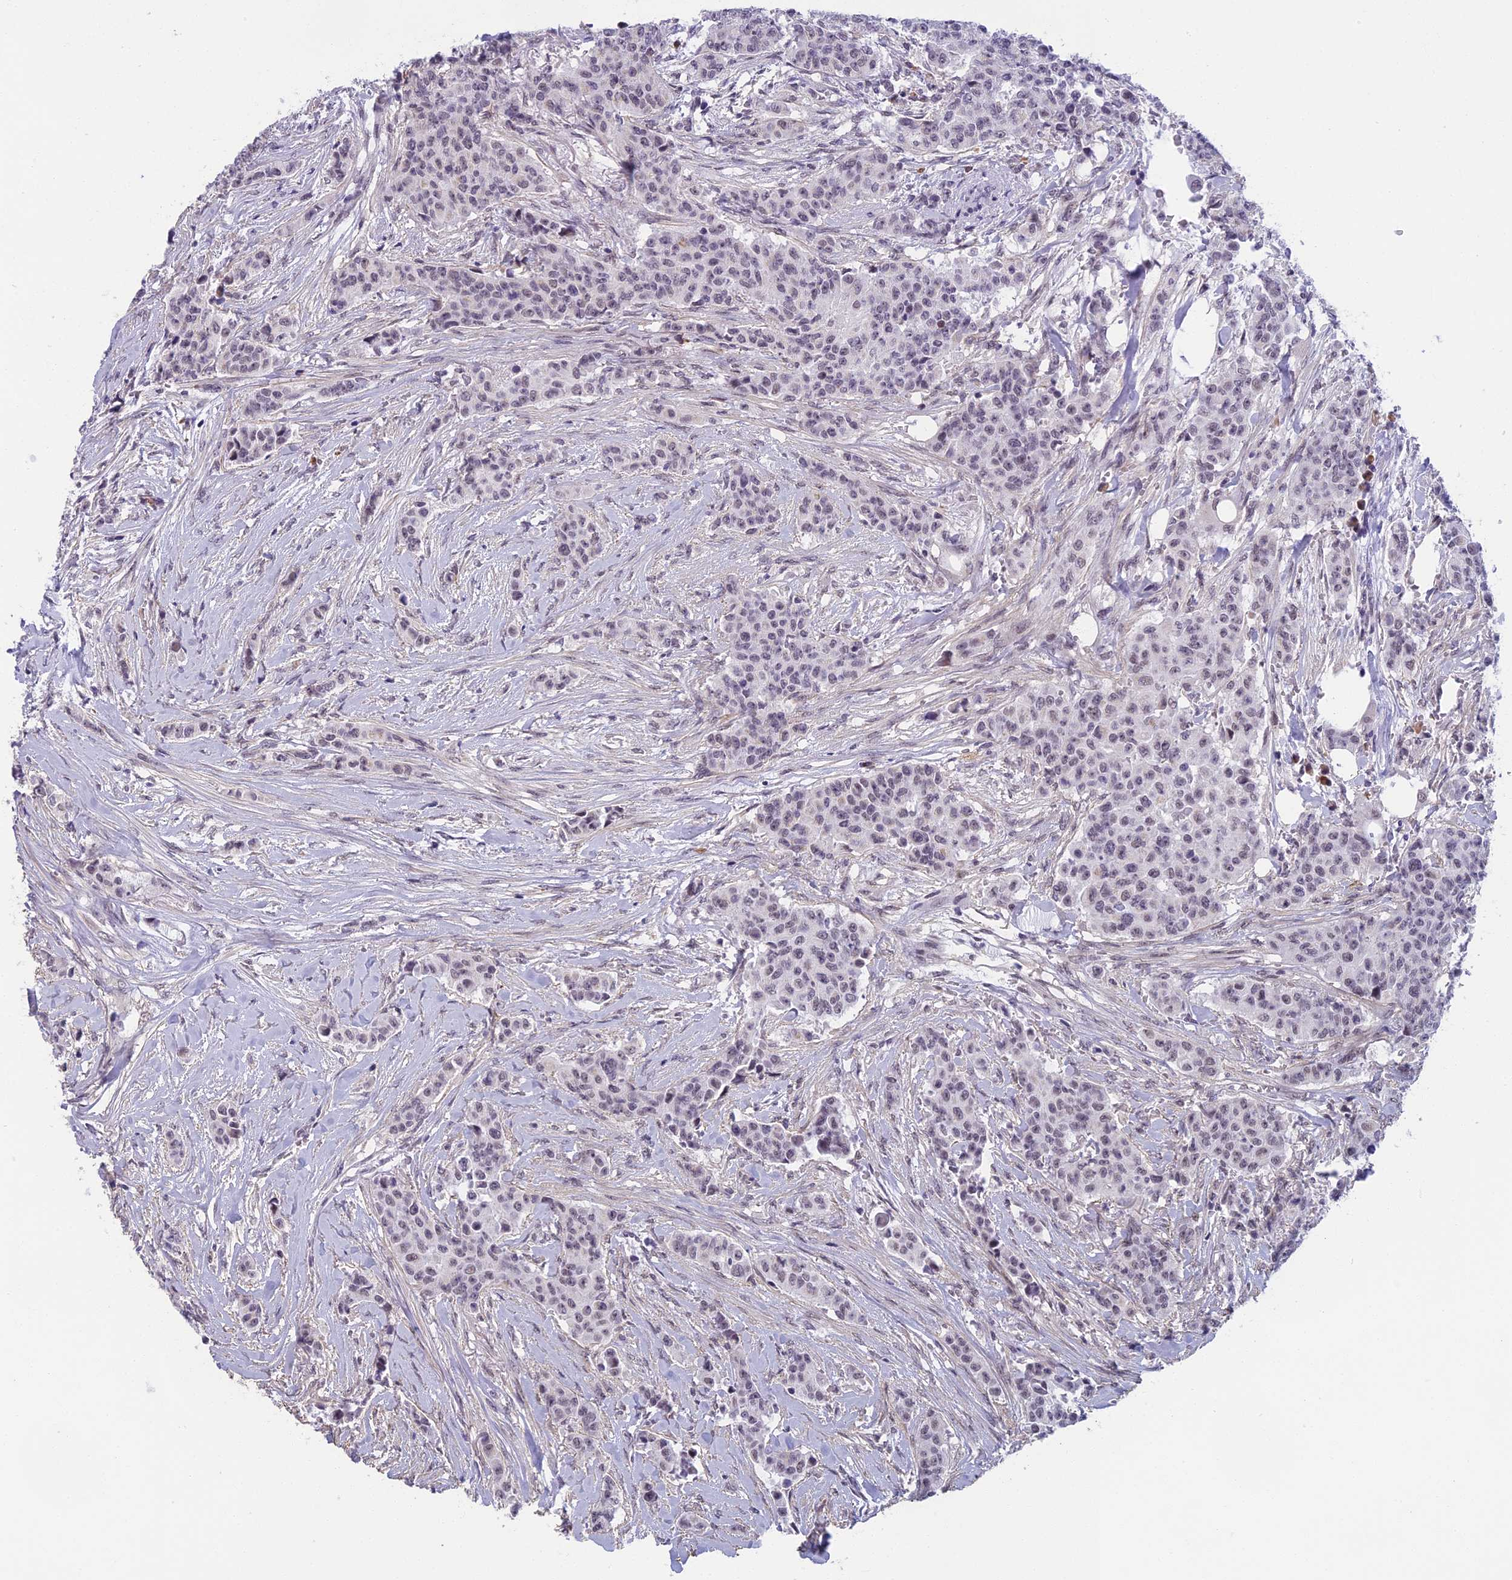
{"staining": {"intensity": "negative", "quantity": "none", "location": "none"}, "tissue": "breast cancer", "cell_type": "Tumor cells", "image_type": "cancer", "snomed": [{"axis": "morphology", "description": "Duct carcinoma"}, {"axis": "topography", "description": "Breast"}], "caption": "Tumor cells show no significant protein staining in breast infiltrating ductal carcinoma.", "gene": "MORF4L1", "patient": {"sex": "female", "age": 40}}